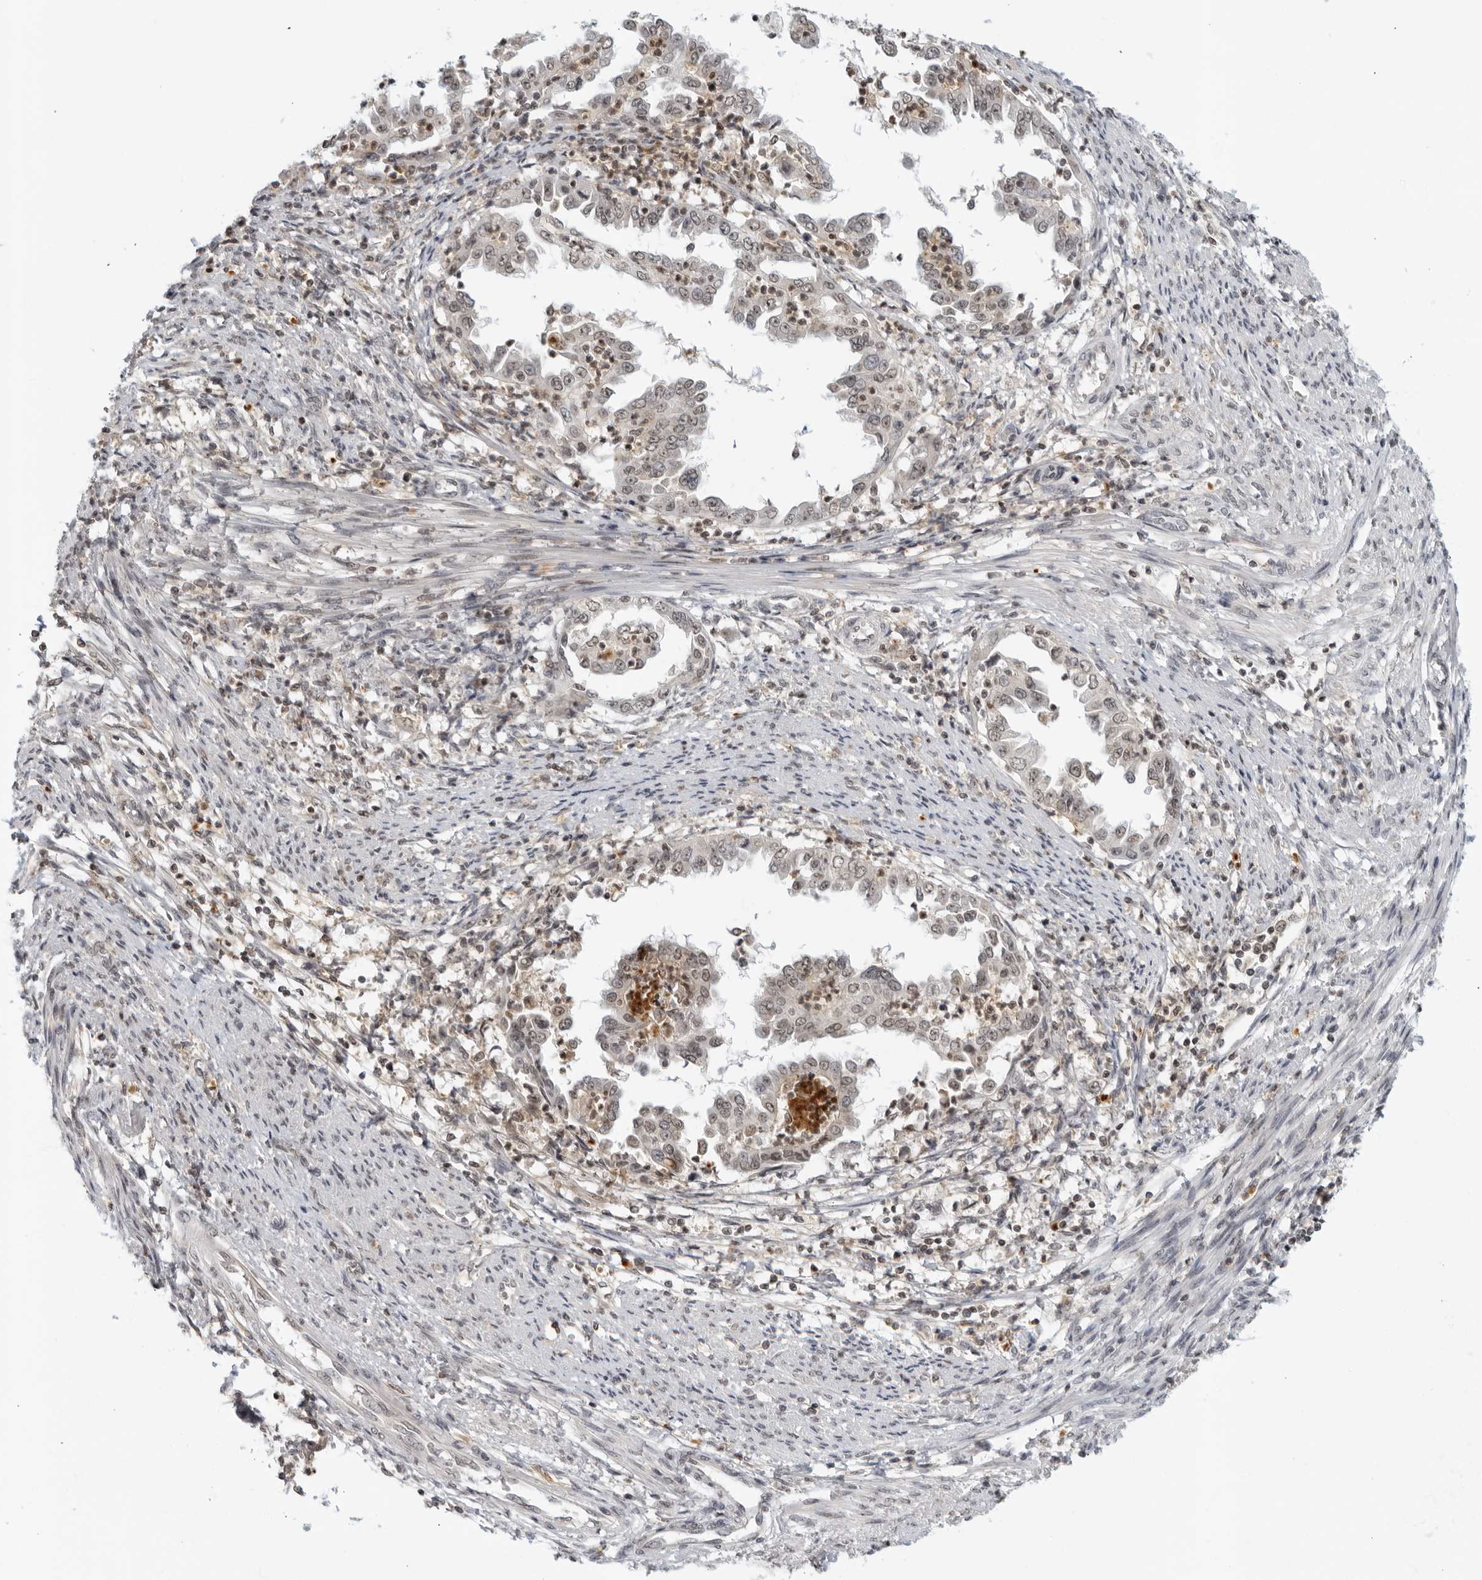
{"staining": {"intensity": "weak", "quantity": ">75%", "location": "nuclear"}, "tissue": "endometrial cancer", "cell_type": "Tumor cells", "image_type": "cancer", "snomed": [{"axis": "morphology", "description": "Adenocarcinoma, NOS"}, {"axis": "topography", "description": "Endometrium"}], "caption": "A high-resolution histopathology image shows IHC staining of endometrial cancer, which shows weak nuclear positivity in approximately >75% of tumor cells.", "gene": "CC2D1B", "patient": {"sex": "female", "age": 85}}